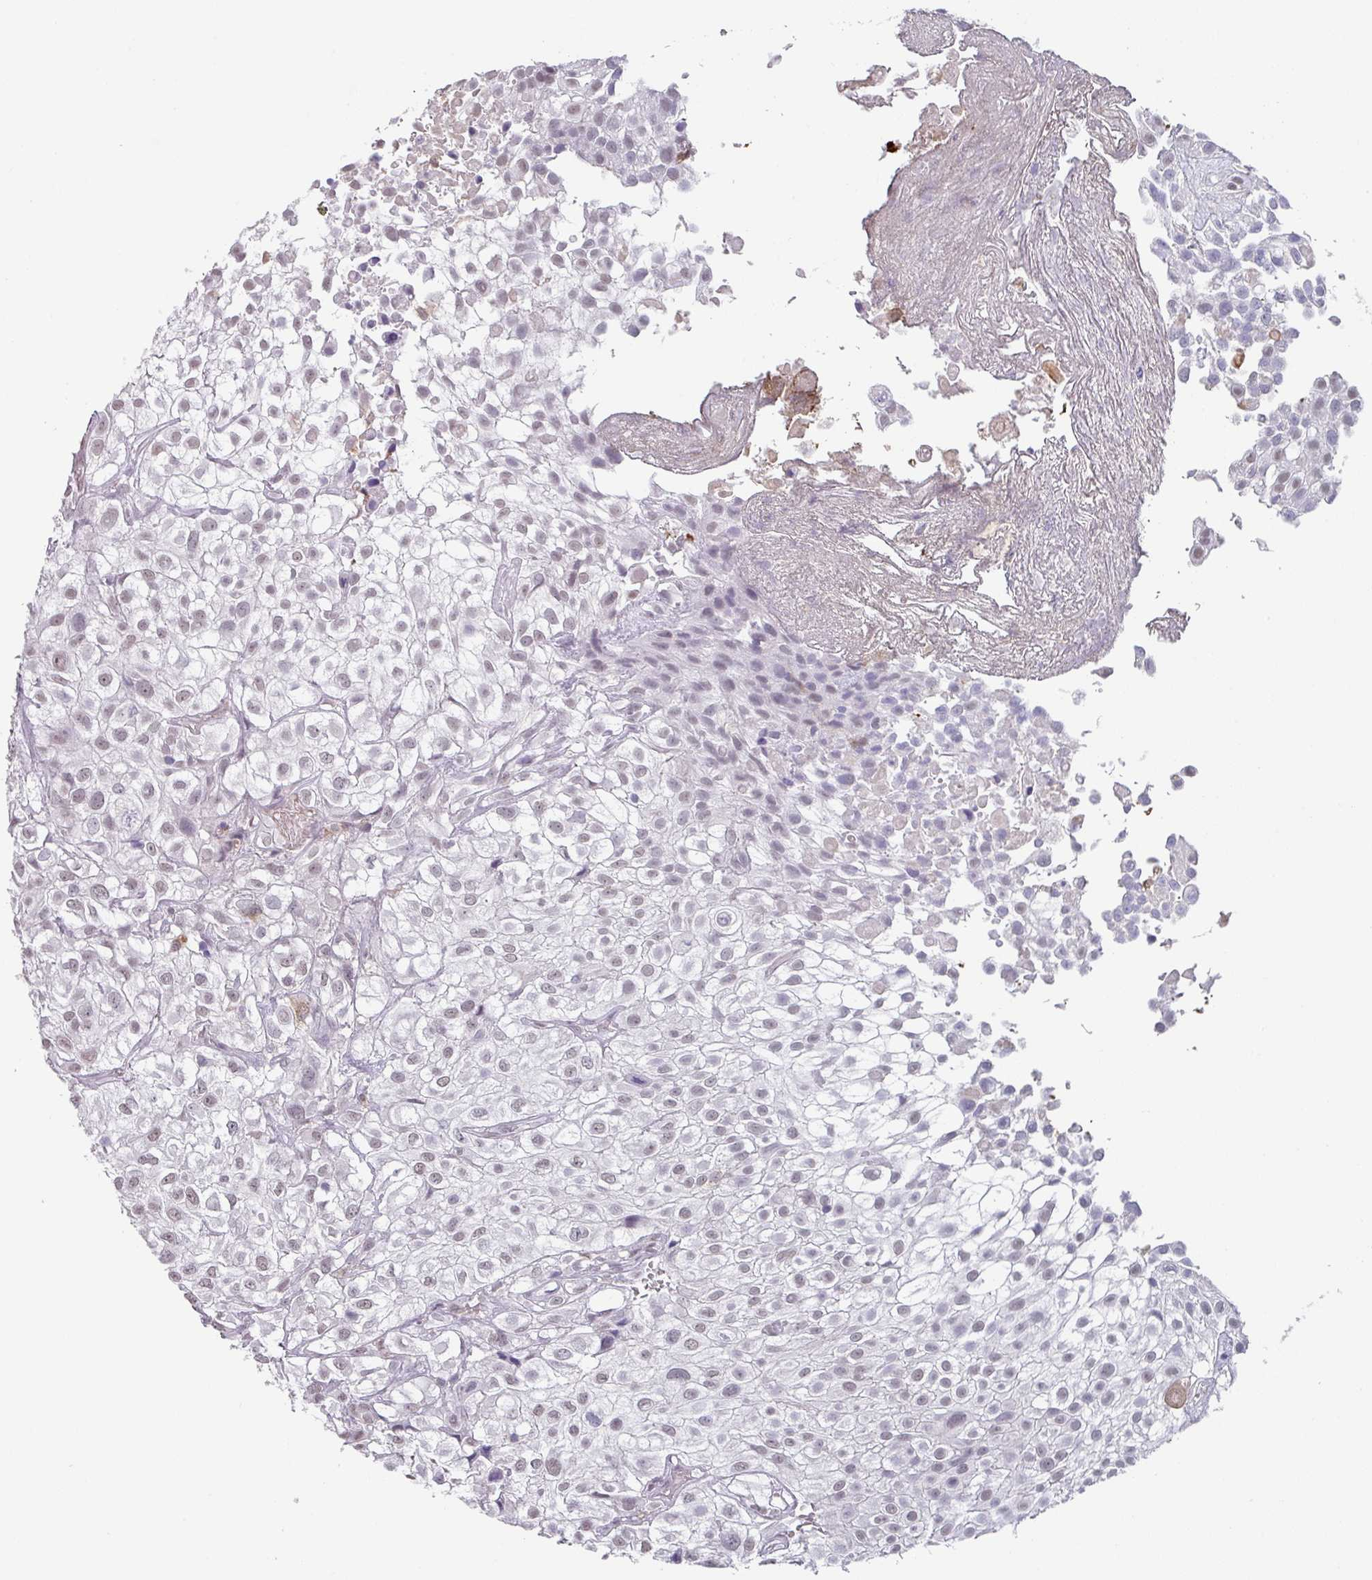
{"staining": {"intensity": "weak", "quantity": ">75%", "location": "nuclear"}, "tissue": "urothelial cancer", "cell_type": "Tumor cells", "image_type": "cancer", "snomed": [{"axis": "morphology", "description": "Urothelial carcinoma, High grade"}, {"axis": "topography", "description": "Urinary bladder"}], "caption": "A brown stain highlights weak nuclear positivity of a protein in human urothelial cancer tumor cells. Ihc stains the protein of interest in brown and the nuclei are stained blue.", "gene": "C1QB", "patient": {"sex": "male", "age": 56}}